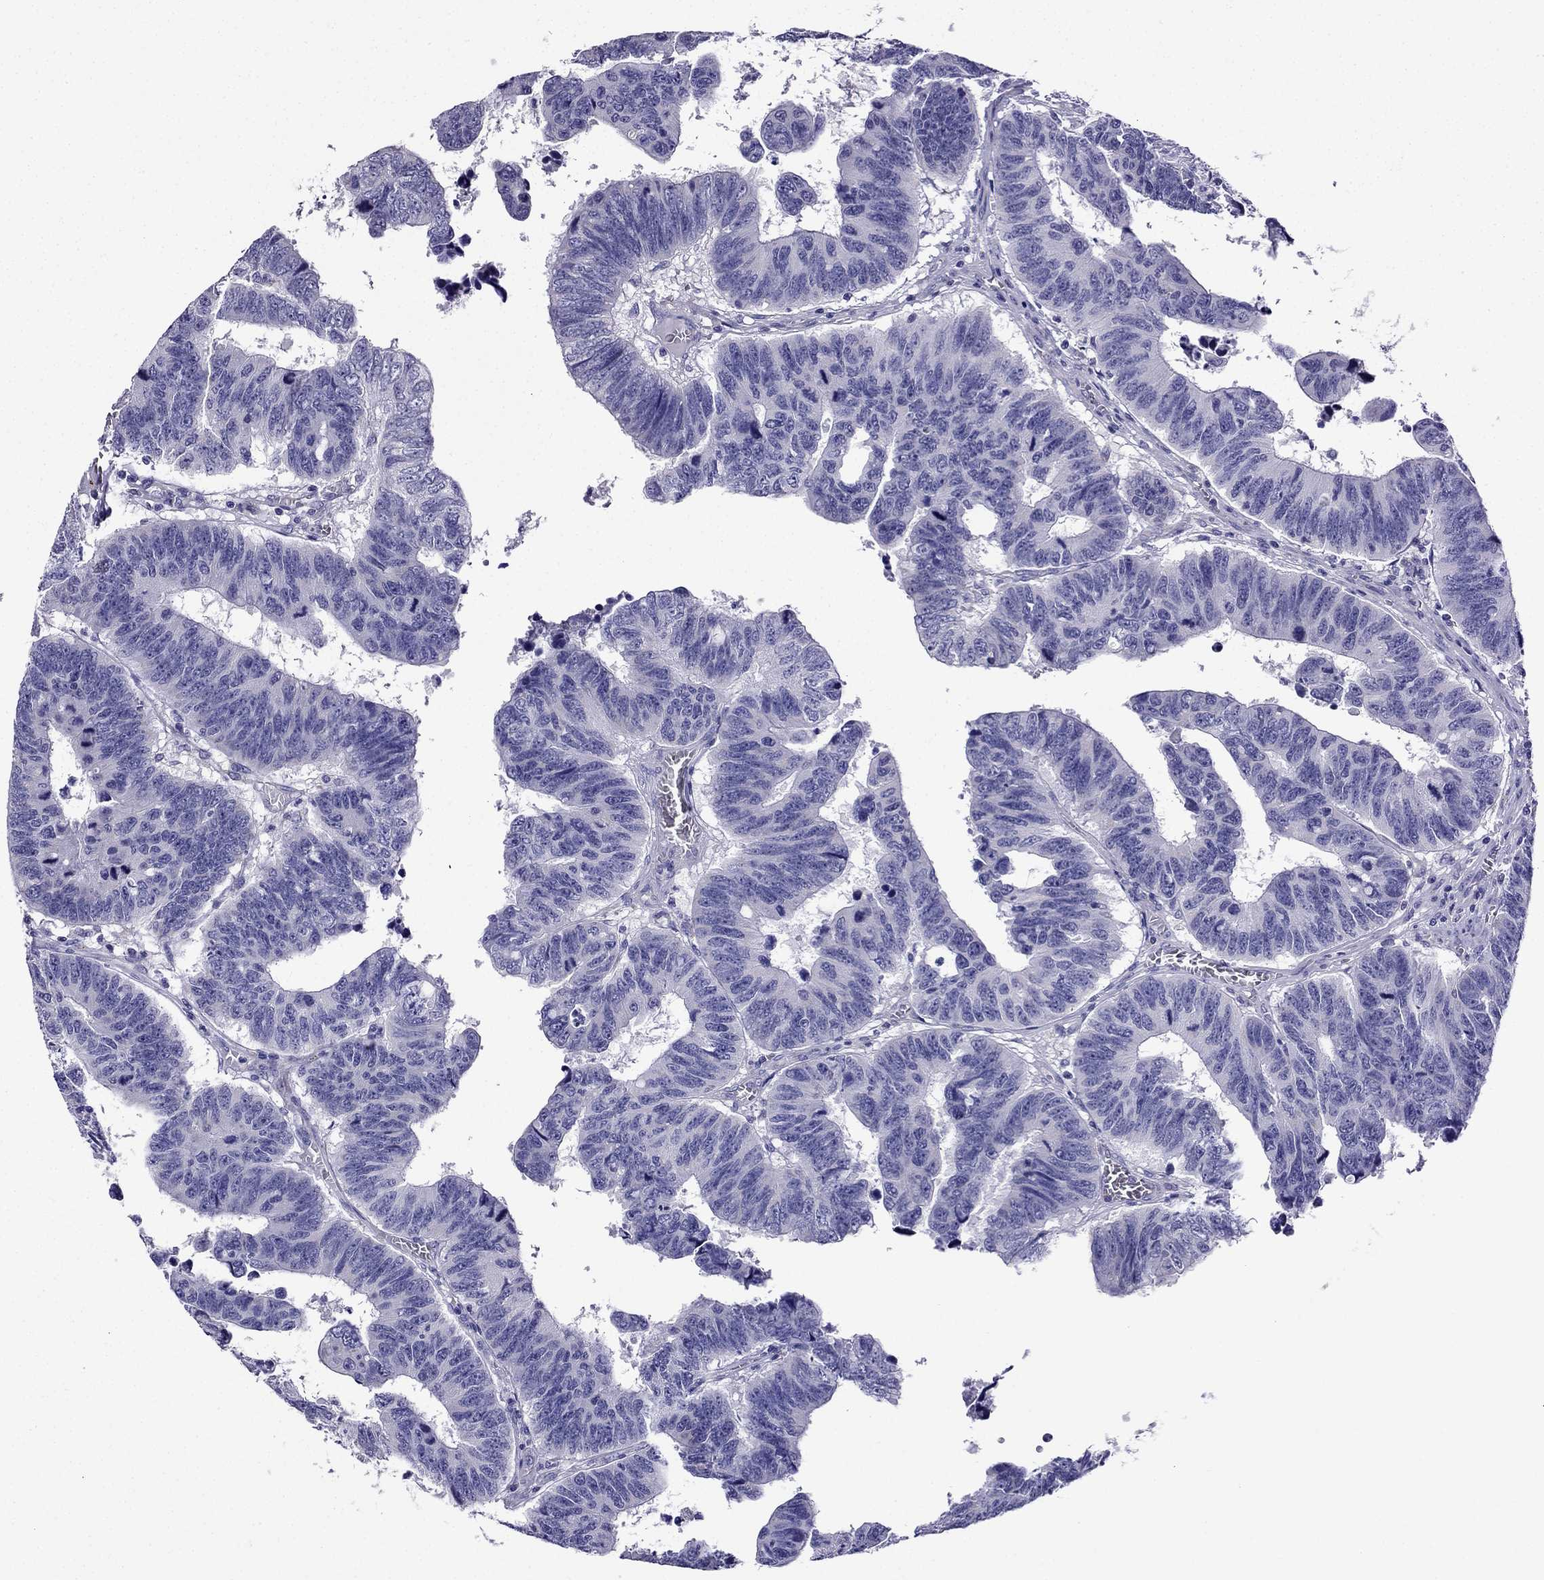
{"staining": {"intensity": "negative", "quantity": "none", "location": "none"}, "tissue": "colorectal cancer", "cell_type": "Tumor cells", "image_type": "cancer", "snomed": [{"axis": "morphology", "description": "Adenocarcinoma, NOS"}, {"axis": "topography", "description": "Appendix"}, {"axis": "topography", "description": "Colon"}, {"axis": "topography", "description": "Cecum"}, {"axis": "topography", "description": "Colon asc"}], "caption": "A micrograph of colorectal cancer (adenocarcinoma) stained for a protein displays no brown staining in tumor cells. (IHC, brightfield microscopy, high magnification).", "gene": "KIF5A", "patient": {"sex": "female", "age": 85}}